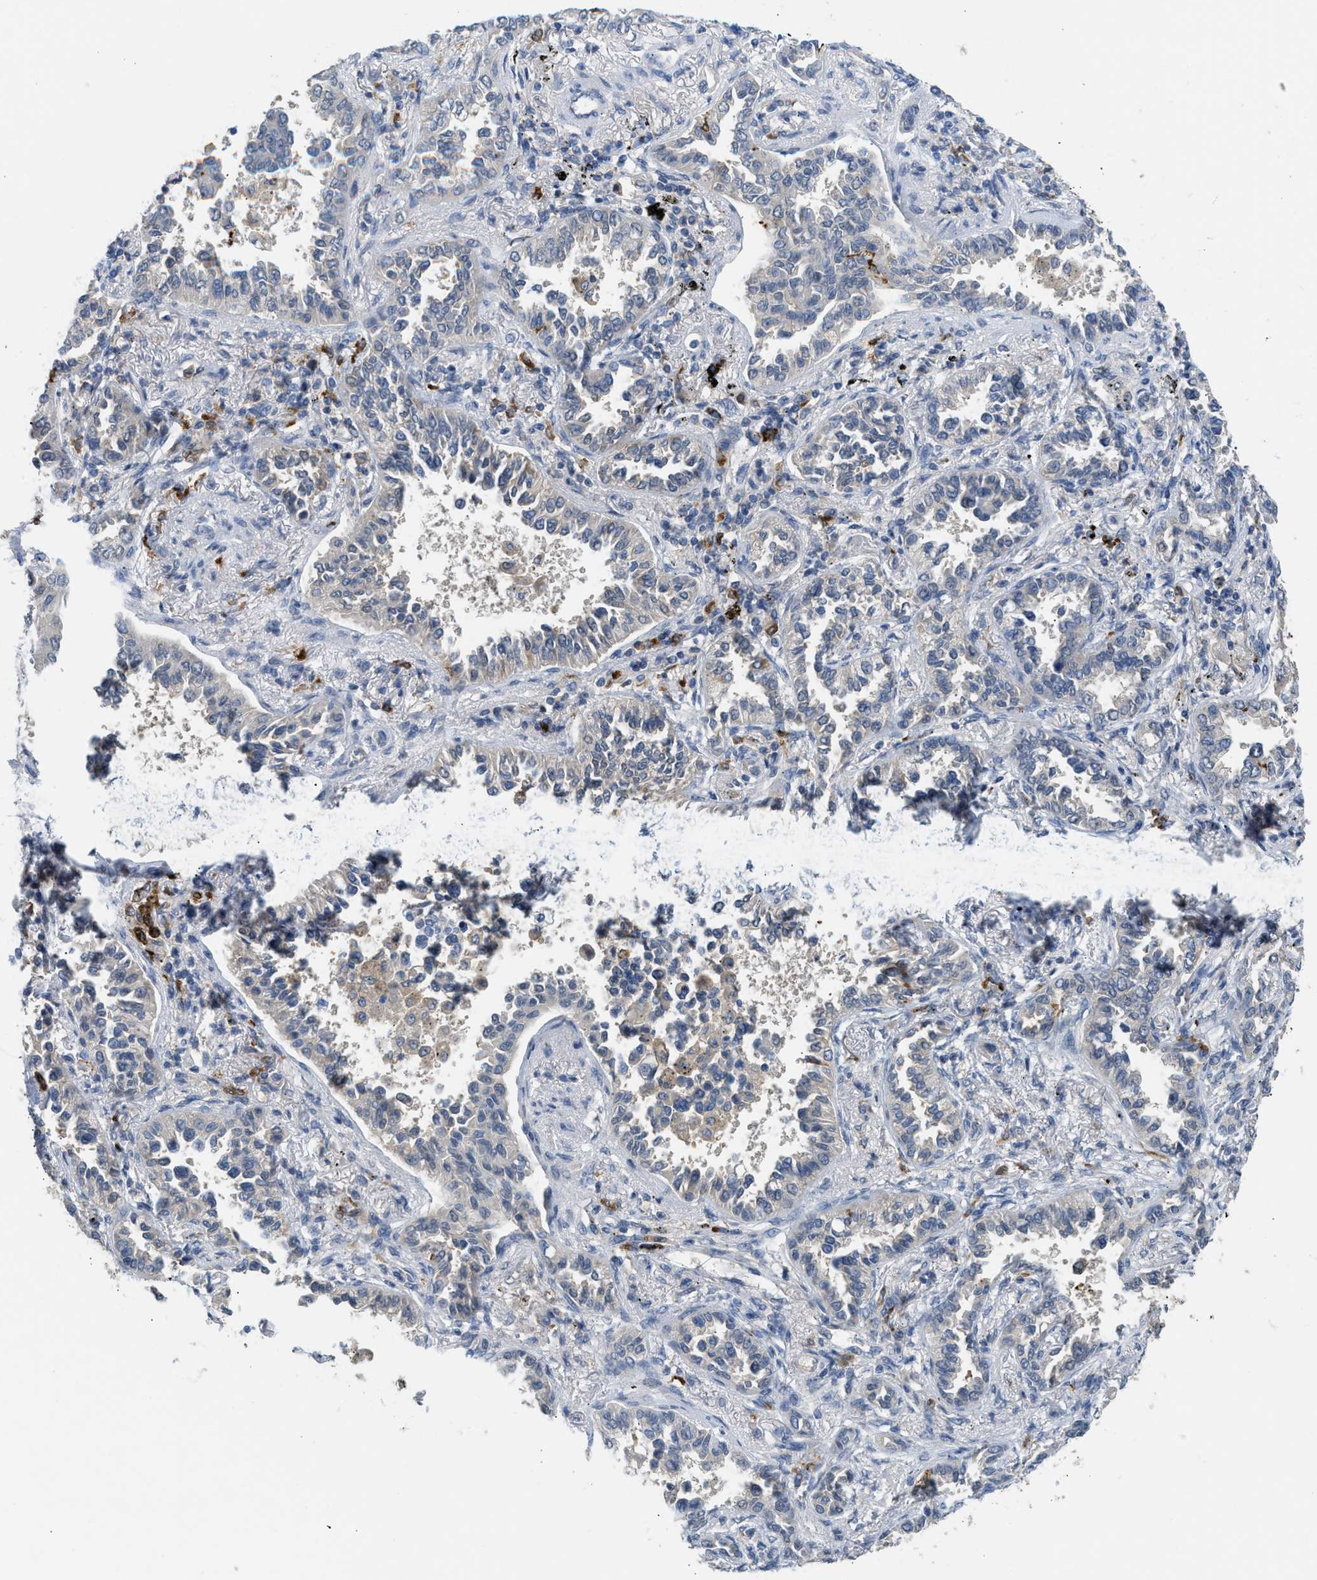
{"staining": {"intensity": "negative", "quantity": "none", "location": "none"}, "tissue": "lung cancer", "cell_type": "Tumor cells", "image_type": "cancer", "snomed": [{"axis": "morphology", "description": "Normal tissue, NOS"}, {"axis": "morphology", "description": "Adenocarcinoma, NOS"}, {"axis": "topography", "description": "Lung"}], "caption": "Immunohistochemistry histopathology image of adenocarcinoma (lung) stained for a protein (brown), which displays no positivity in tumor cells.", "gene": "RHBDF2", "patient": {"sex": "male", "age": 59}}